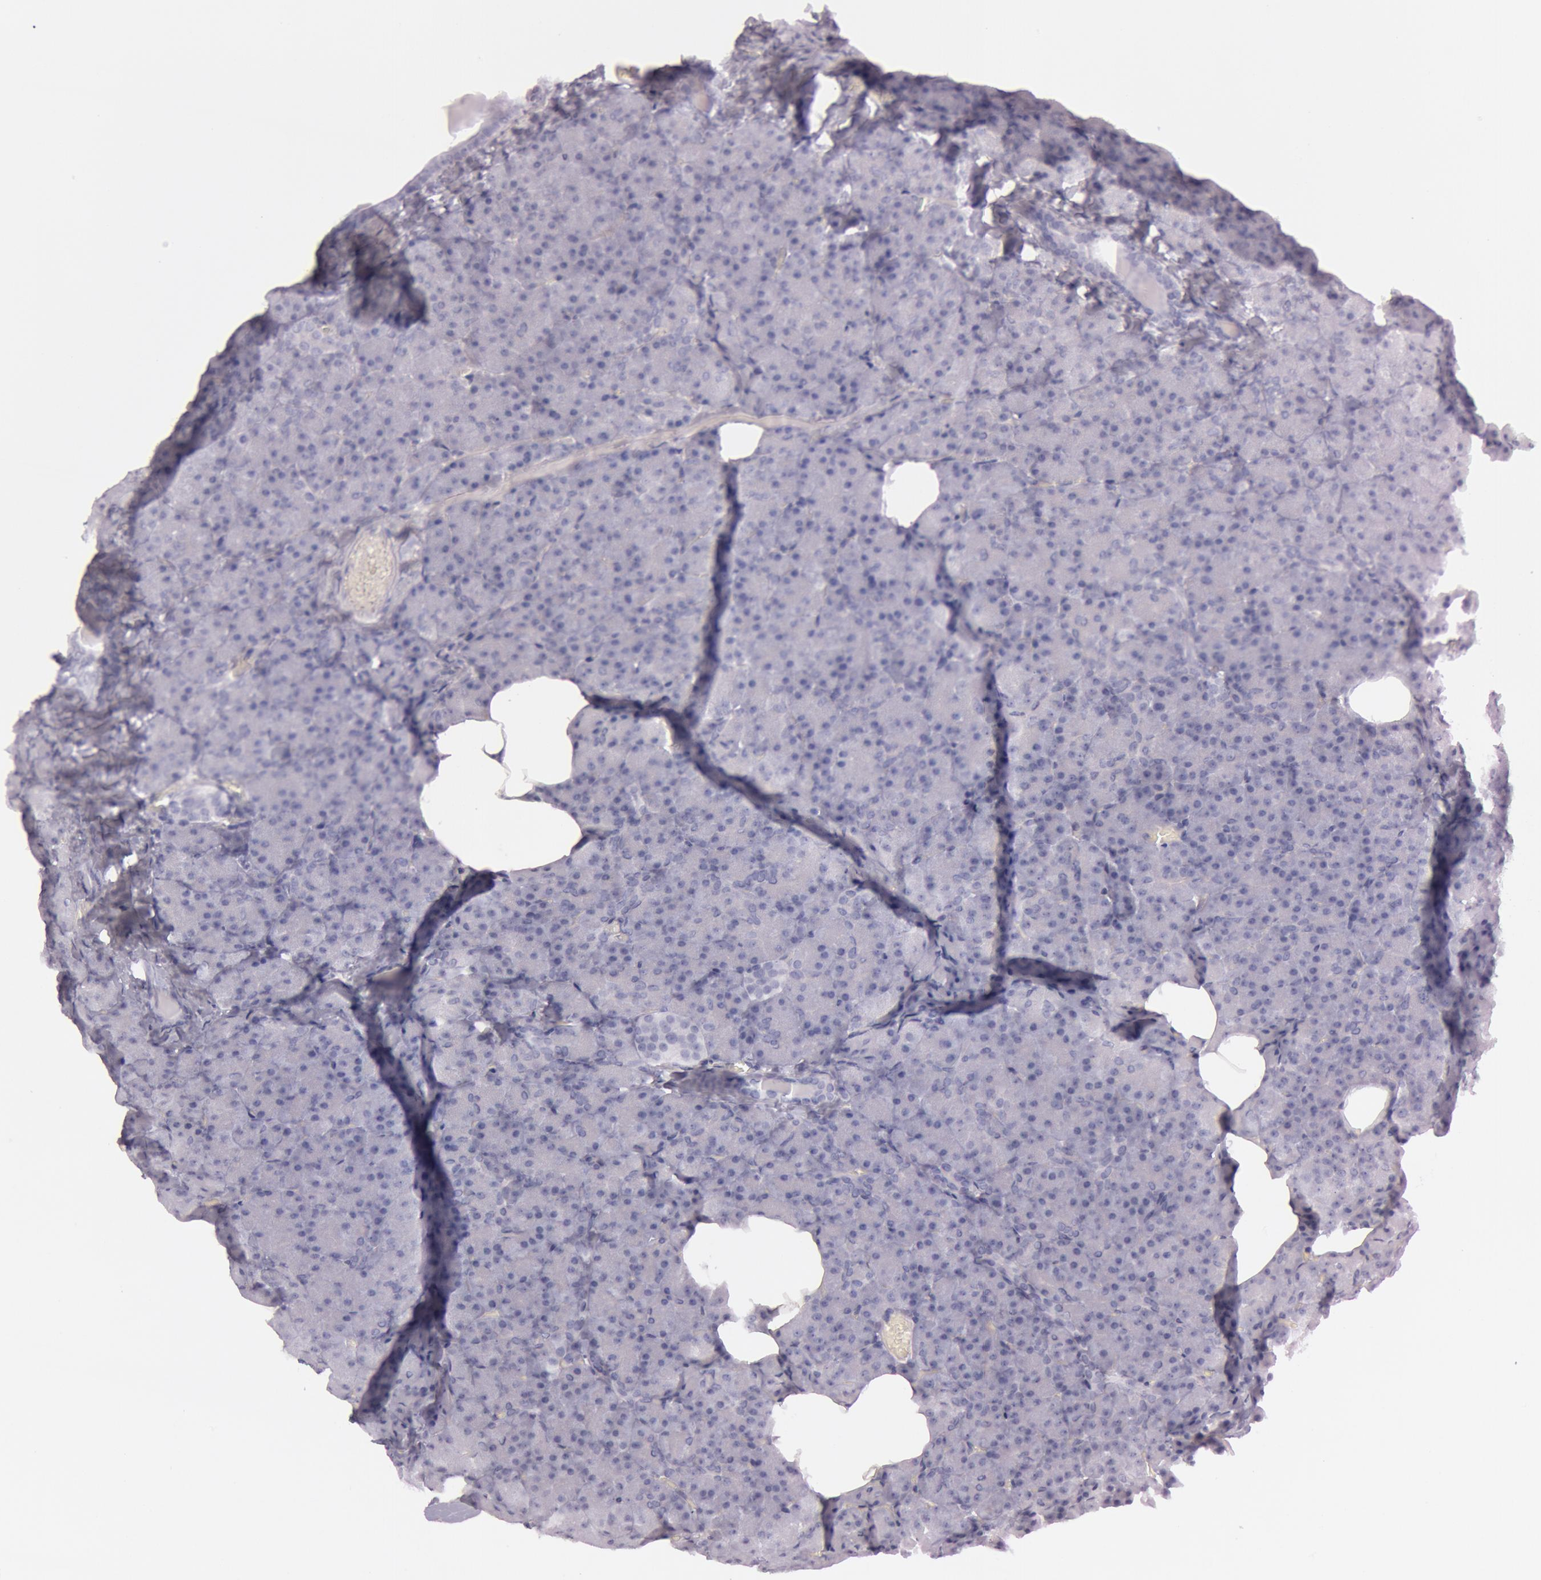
{"staining": {"intensity": "negative", "quantity": "none", "location": "none"}, "tissue": "pancreas", "cell_type": "Exocrine glandular cells", "image_type": "normal", "snomed": [{"axis": "morphology", "description": "Normal tissue, NOS"}, {"axis": "topography", "description": "Pancreas"}], "caption": "This is an immunohistochemistry photomicrograph of benign pancreas. There is no staining in exocrine glandular cells.", "gene": "S100A7", "patient": {"sex": "female", "age": 35}}